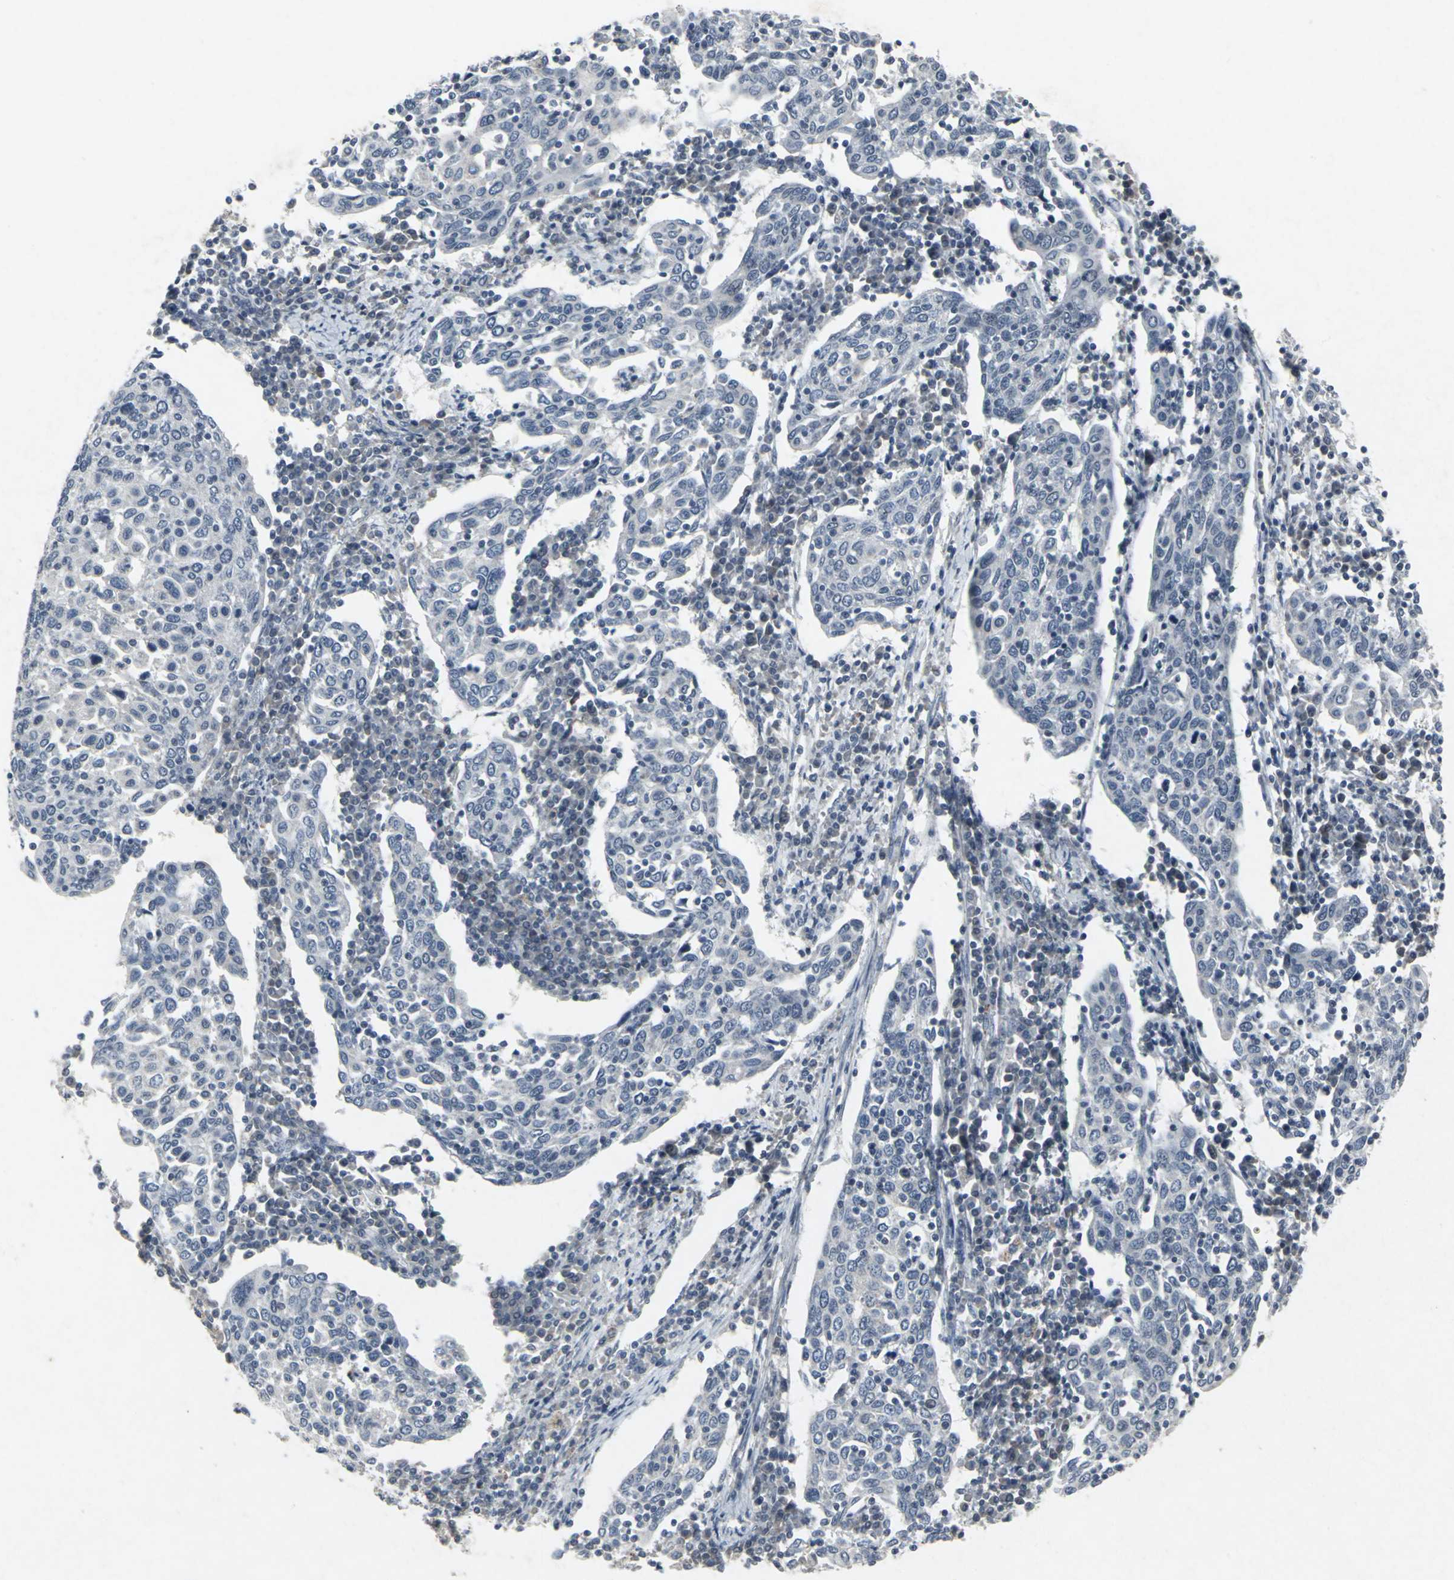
{"staining": {"intensity": "negative", "quantity": "none", "location": "none"}, "tissue": "cervical cancer", "cell_type": "Tumor cells", "image_type": "cancer", "snomed": [{"axis": "morphology", "description": "Squamous cell carcinoma, NOS"}, {"axis": "topography", "description": "Cervix"}], "caption": "Micrograph shows no significant protein positivity in tumor cells of cervical cancer (squamous cell carcinoma).", "gene": "BMP4", "patient": {"sex": "female", "age": 40}}